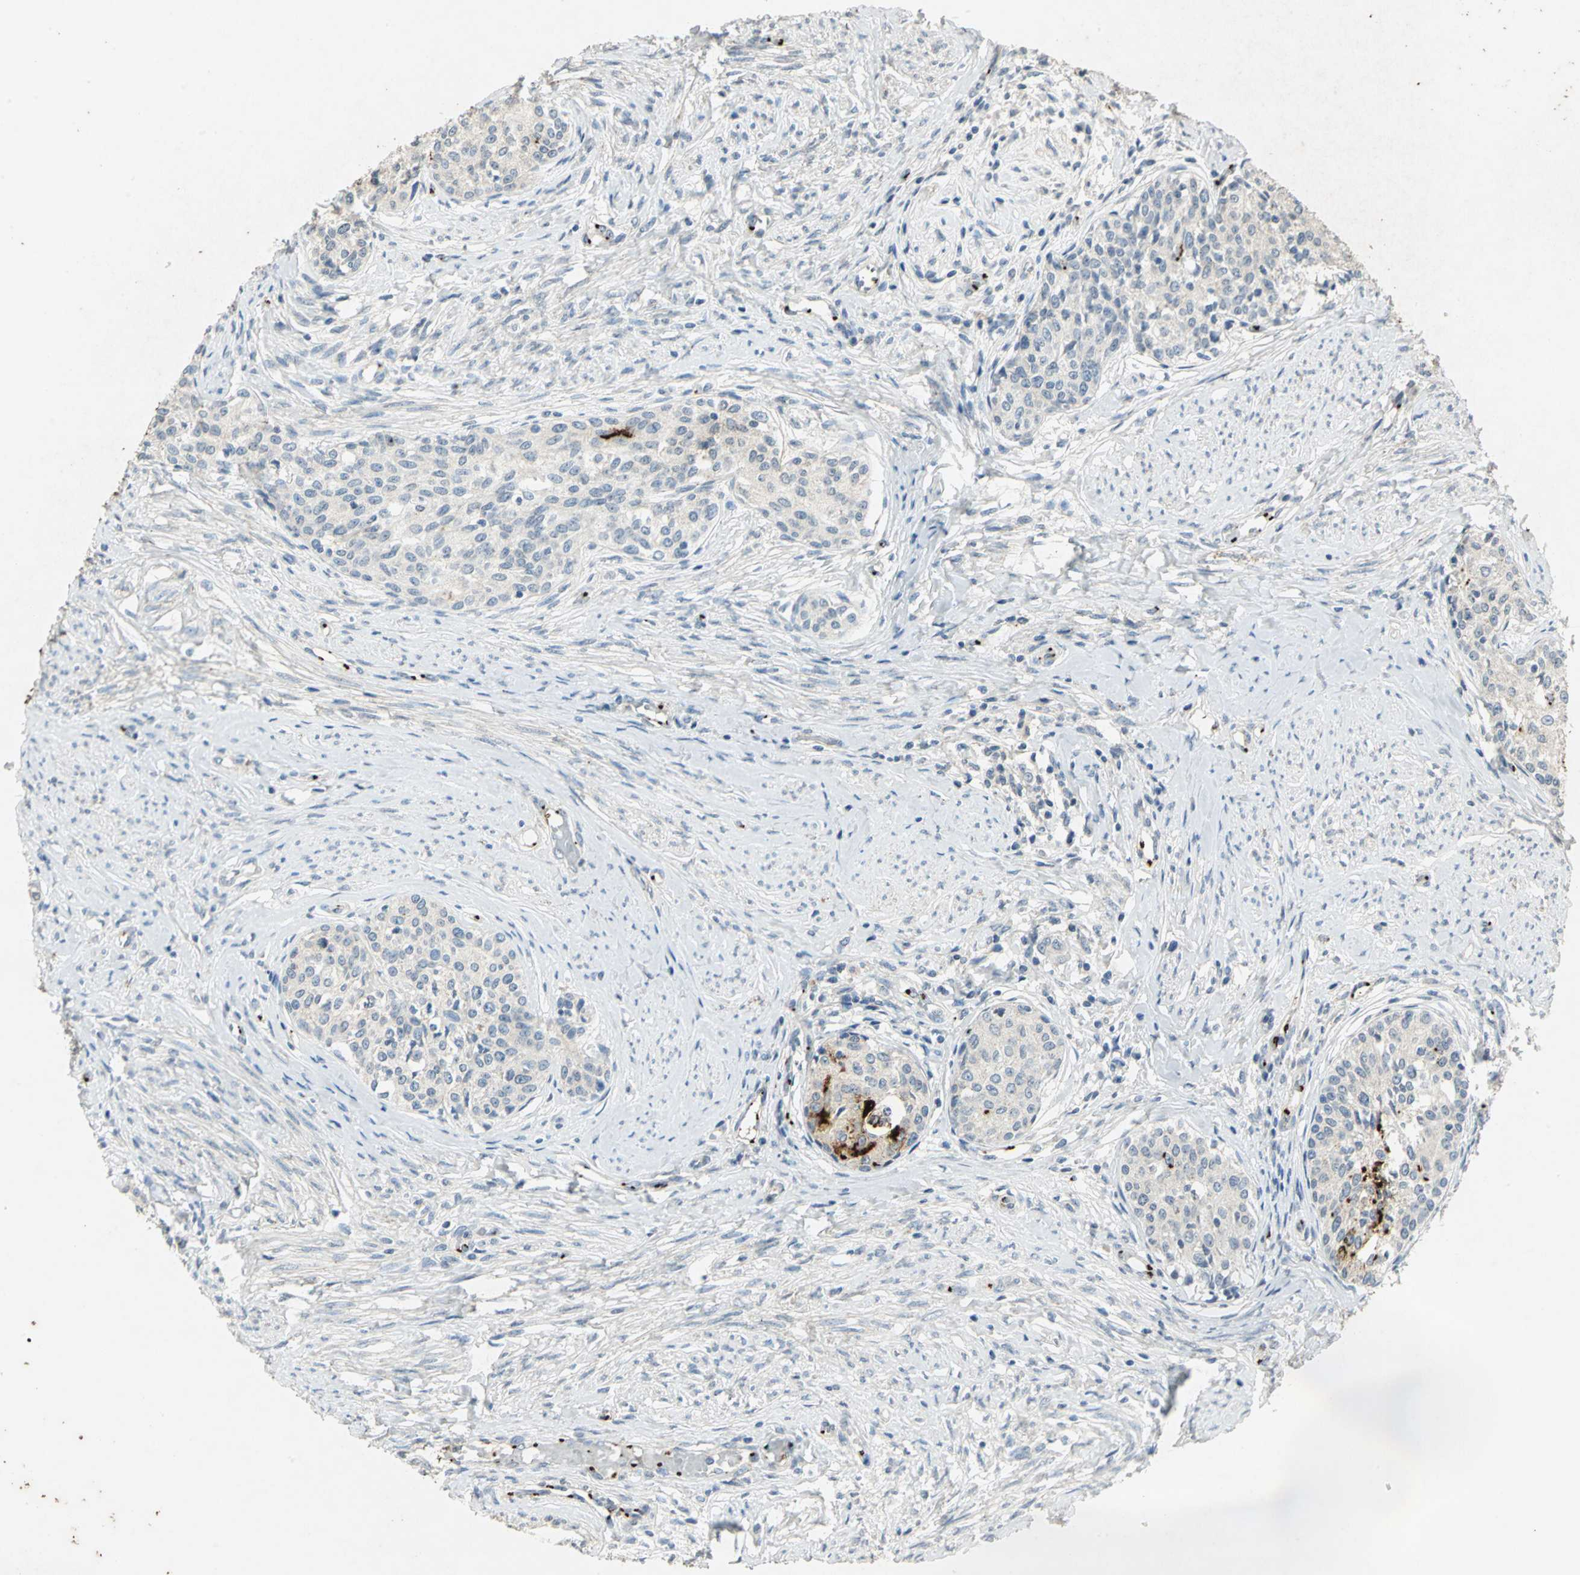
{"staining": {"intensity": "strong", "quantity": "<25%", "location": "cytoplasmic/membranous"}, "tissue": "cervical cancer", "cell_type": "Tumor cells", "image_type": "cancer", "snomed": [{"axis": "morphology", "description": "Squamous cell carcinoma, NOS"}, {"axis": "morphology", "description": "Adenocarcinoma, NOS"}, {"axis": "topography", "description": "Cervix"}], "caption": "The immunohistochemical stain labels strong cytoplasmic/membranous staining in tumor cells of cervical cancer tissue.", "gene": "CAMK2B", "patient": {"sex": "female", "age": 52}}